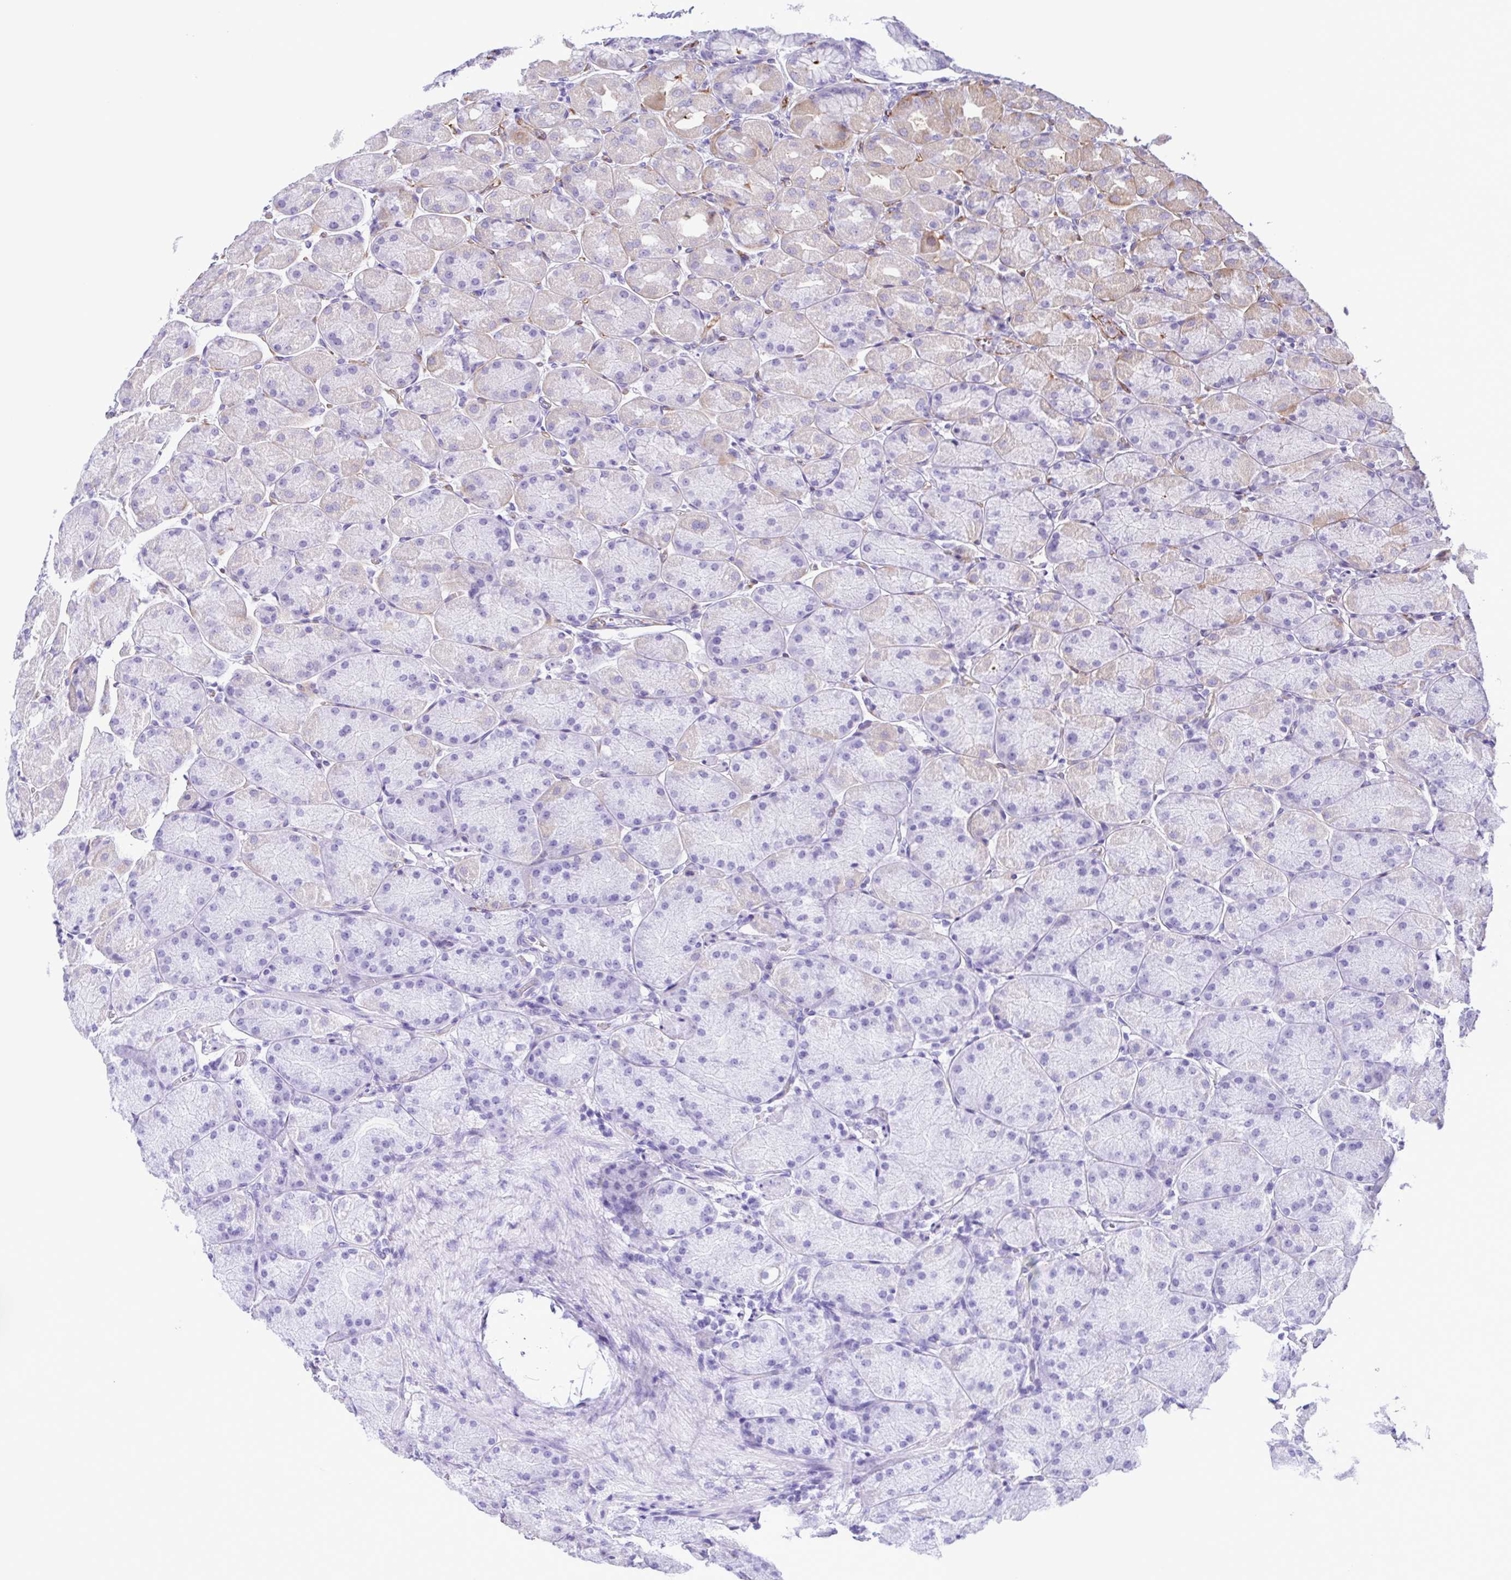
{"staining": {"intensity": "weak", "quantity": "<25%", "location": "cytoplasmic/membranous"}, "tissue": "stomach", "cell_type": "Glandular cells", "image_type": "normal", "snomed": [{"axis": "morphology", "description": "Normal tissue, NOS"}, {"axis": "topography", "description": "Stomach, upper"}], "caption": "DAB (3,3'-diaminobenzidine) immunohistochemical staining of benign stomach exhibits no significant positivity in glandular cells. (DAB immunohistochemistry (IHC) with hematoxylin counter stain).", "gene": "FLT1", "patient": {"sex": "female", "age": 56}}